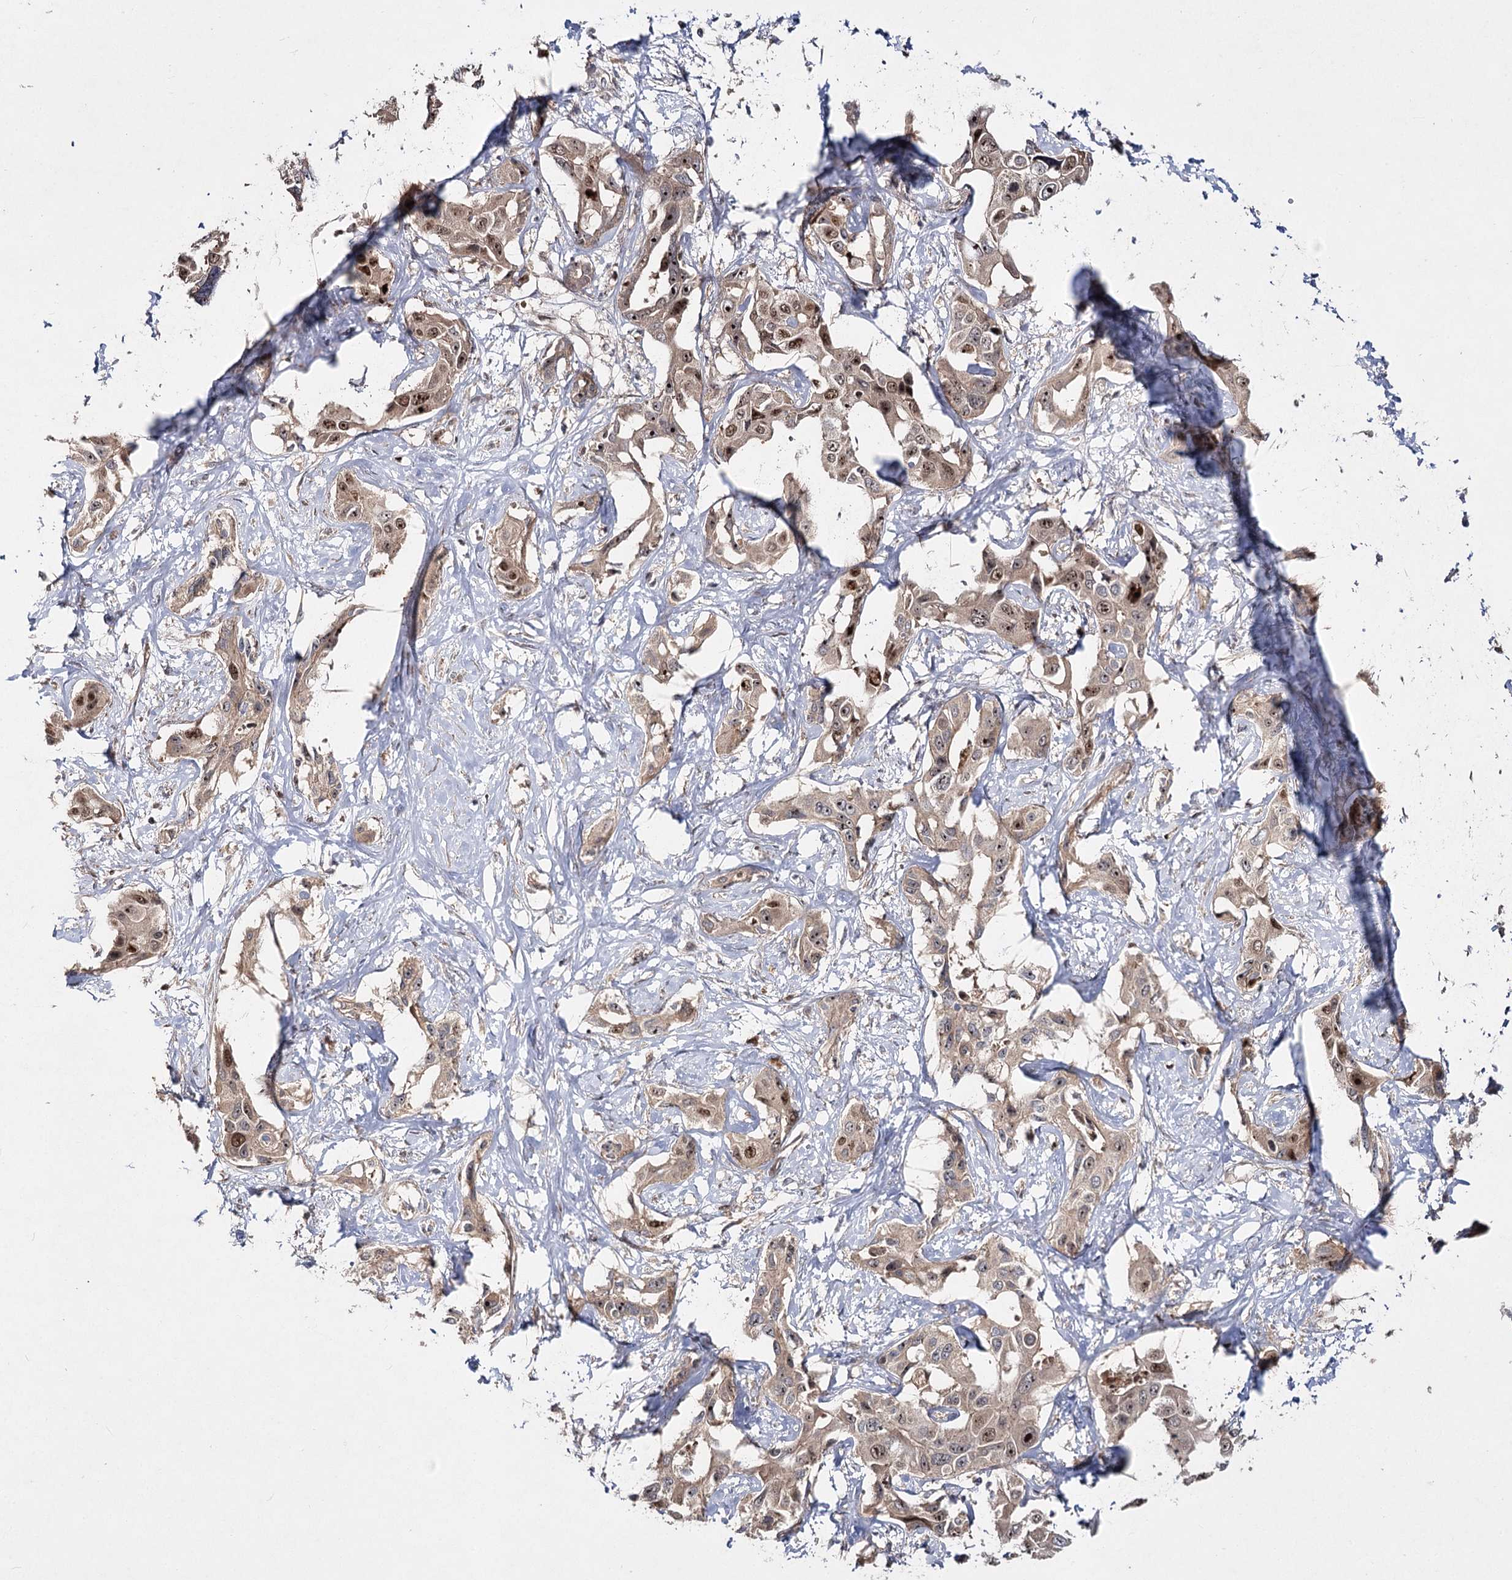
{"staining": {"intensity": "moderate", "quantity": "25%-75%", "location": "cytoplasmic/membranous,nuclear"}, "tissue": "liver cancer", "cell_type": "Tumor cells", "image_type": "cancer", "snomed": [{"axis": "morphology", "description": "Cholangiocarcinoma"}, {"axis": "topography", "description": "Liver"}], "caption": "The immunohistochemical stain shows moderate cytoplasmic/membranous and nuclear expression in tumor cells of liver cholangiocarcinoma tissue.", "gene": "PIK3C2A", "patient": {"sex": "male", "age": 59}}